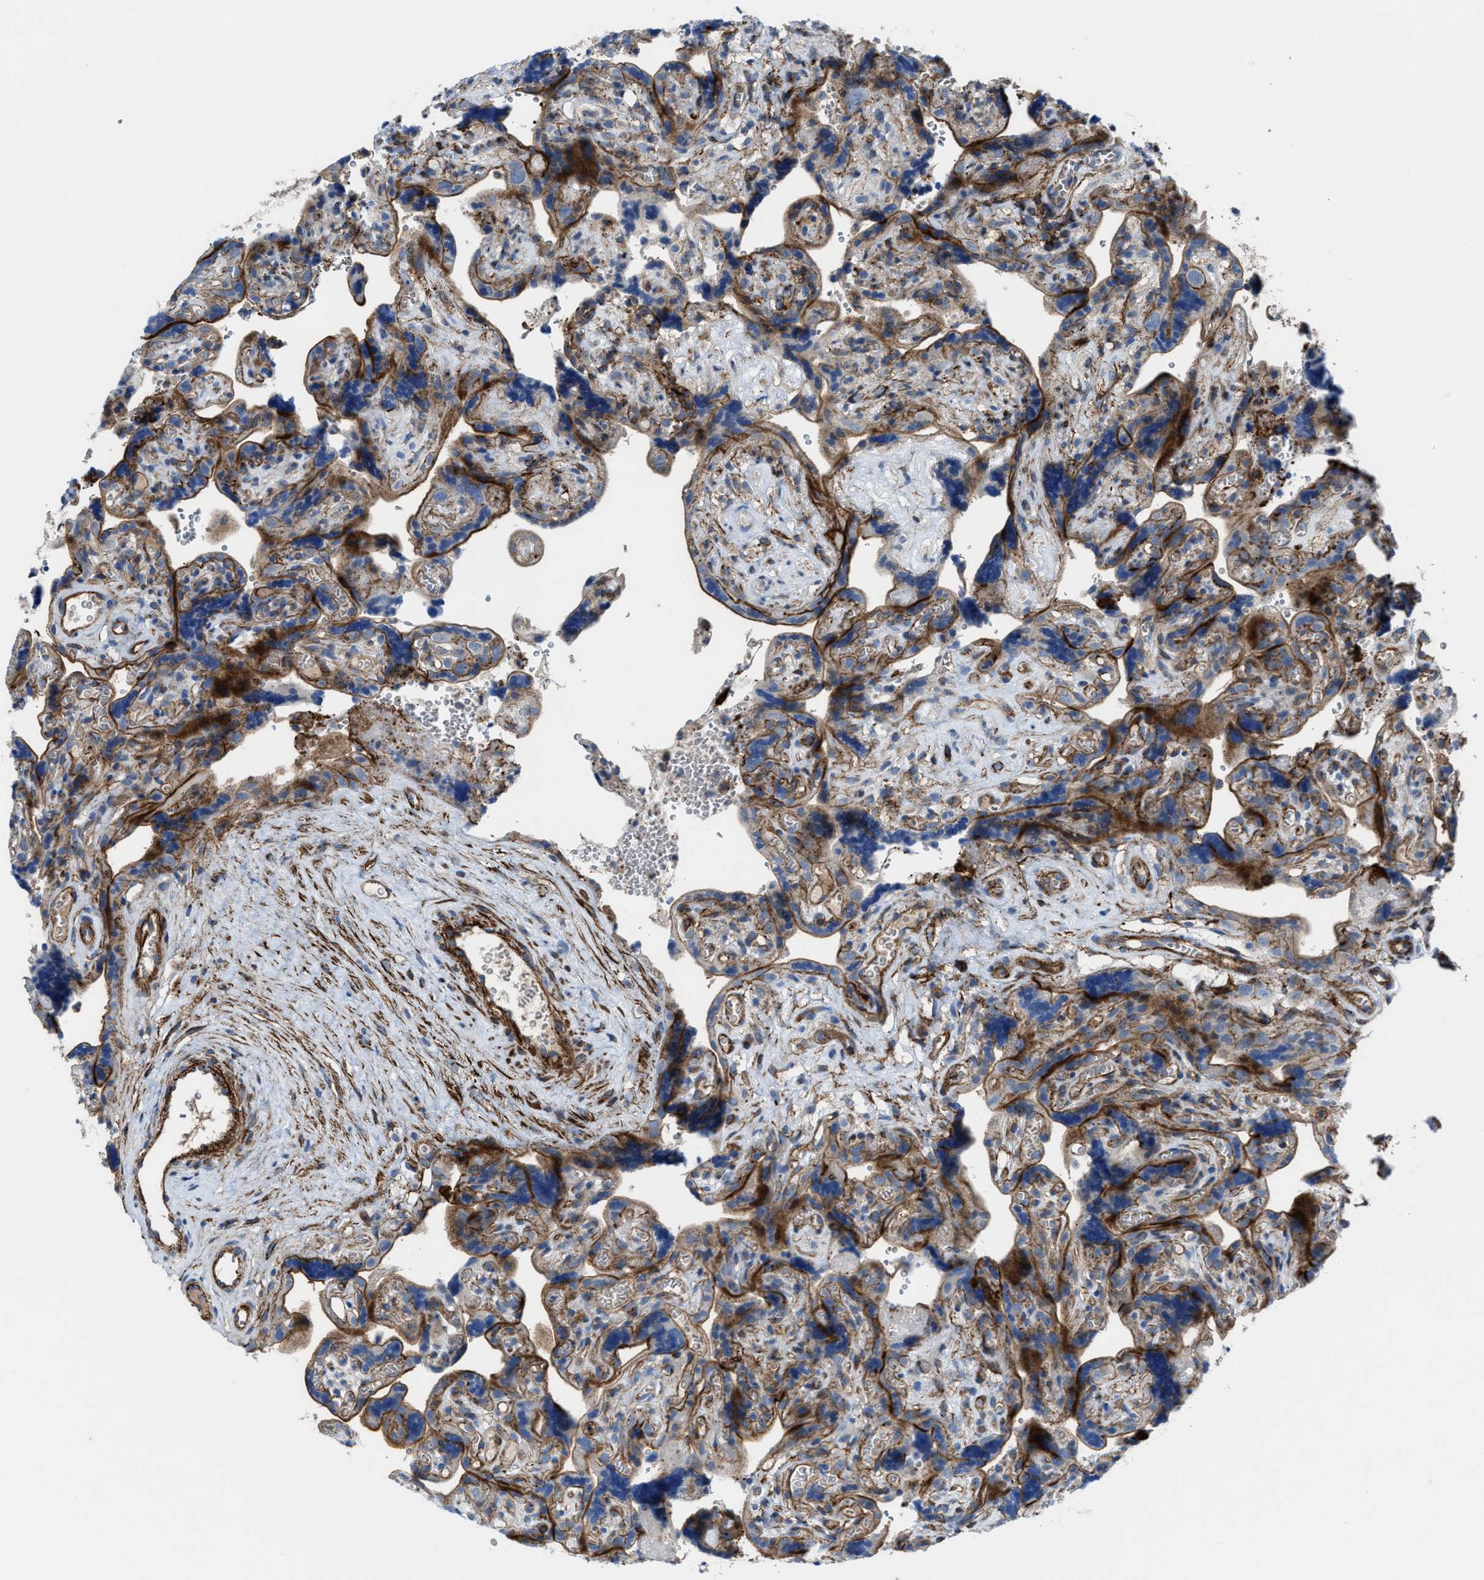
{"staining": {"intensity": "moderate", "quantity": ">75%", "location": "cytoplasmic/membranous"}, "tissue": "placenta", "cell_type": "Trophoblastic cells", "image_type": "normal", "snomed": [{"axis": "morphology", "description": "Normal tissue, NOS"}, {"axis": "topography", "description": "Placenta"}], "caption": "Trophoblastic cells exhibit moderate cytoplasmic/membranous staining in approximately >75% of cells in normal placenta. Using DAB (3,3'-diaminobenzidine) (brown) and hematoxylin (blue) stains, captured at high magnification using brightfield microscopy.", "gene": "AGPAT2", "patient": {"sex": "female", "age": 30}}